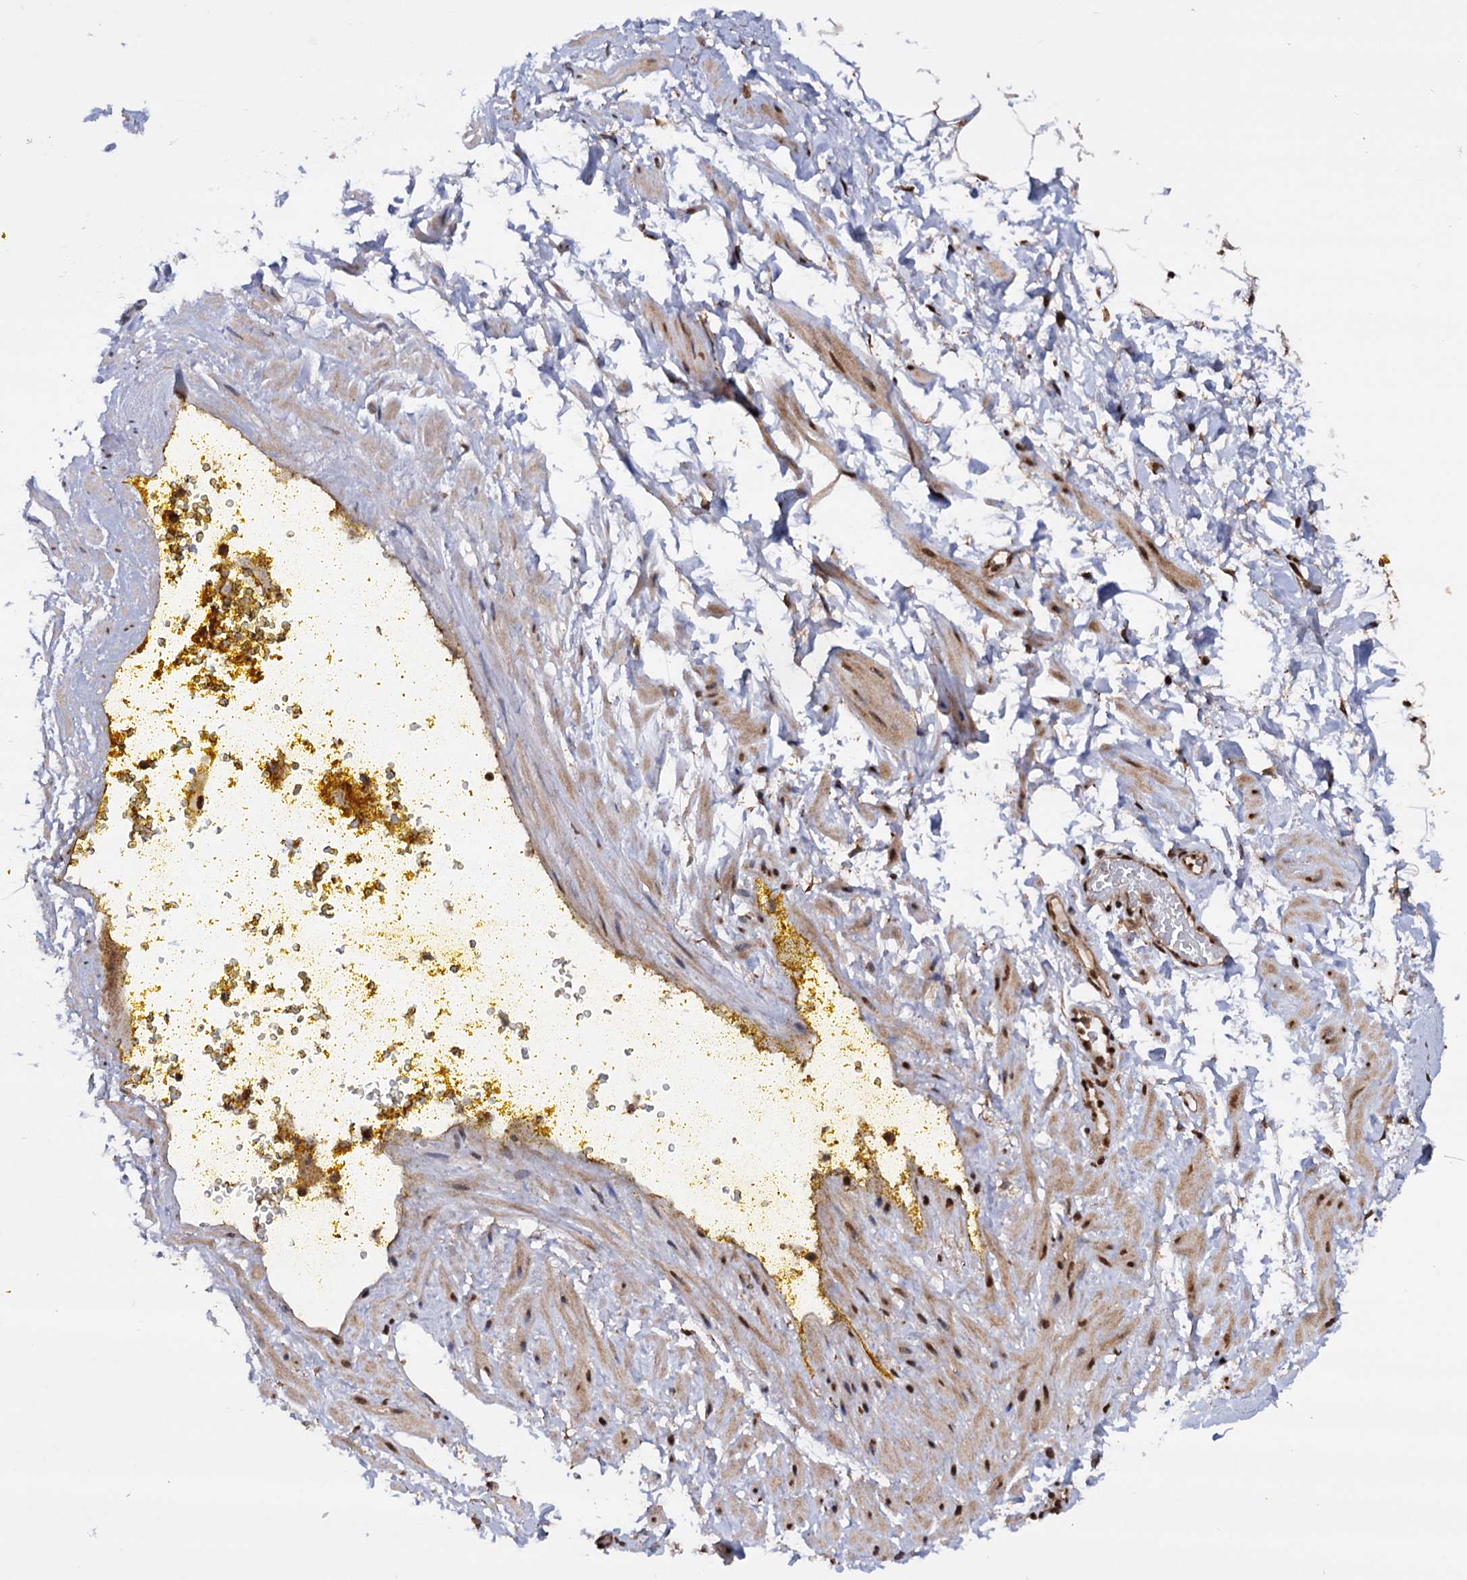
{"staining": {"intensity": "moderate", "quantity": ">75%", "location": "nuclear"}, "tissue": "adipose tissue", "cell_type": "Adipocytes", "image_type": "normal", "snomed": [{"axis": "morphology", "description": "Normal tissue, NOS"}, {"axis": "morphology", "description": "Adenocarcinoma, Low grade"}, {"axis": "topography", "description": "Prostate"}, {"axis": "topography", "description": "Peripheral nerve tissue"}], "caption": "Unremarkable adipose tissue displays moderate nuclear positivity in about >75% of adipocytes (Brightfield microscopy of DAB IHC at high magnification)..", "gene": "PIGB", "patient": {"sex": "male", "age": 63}}